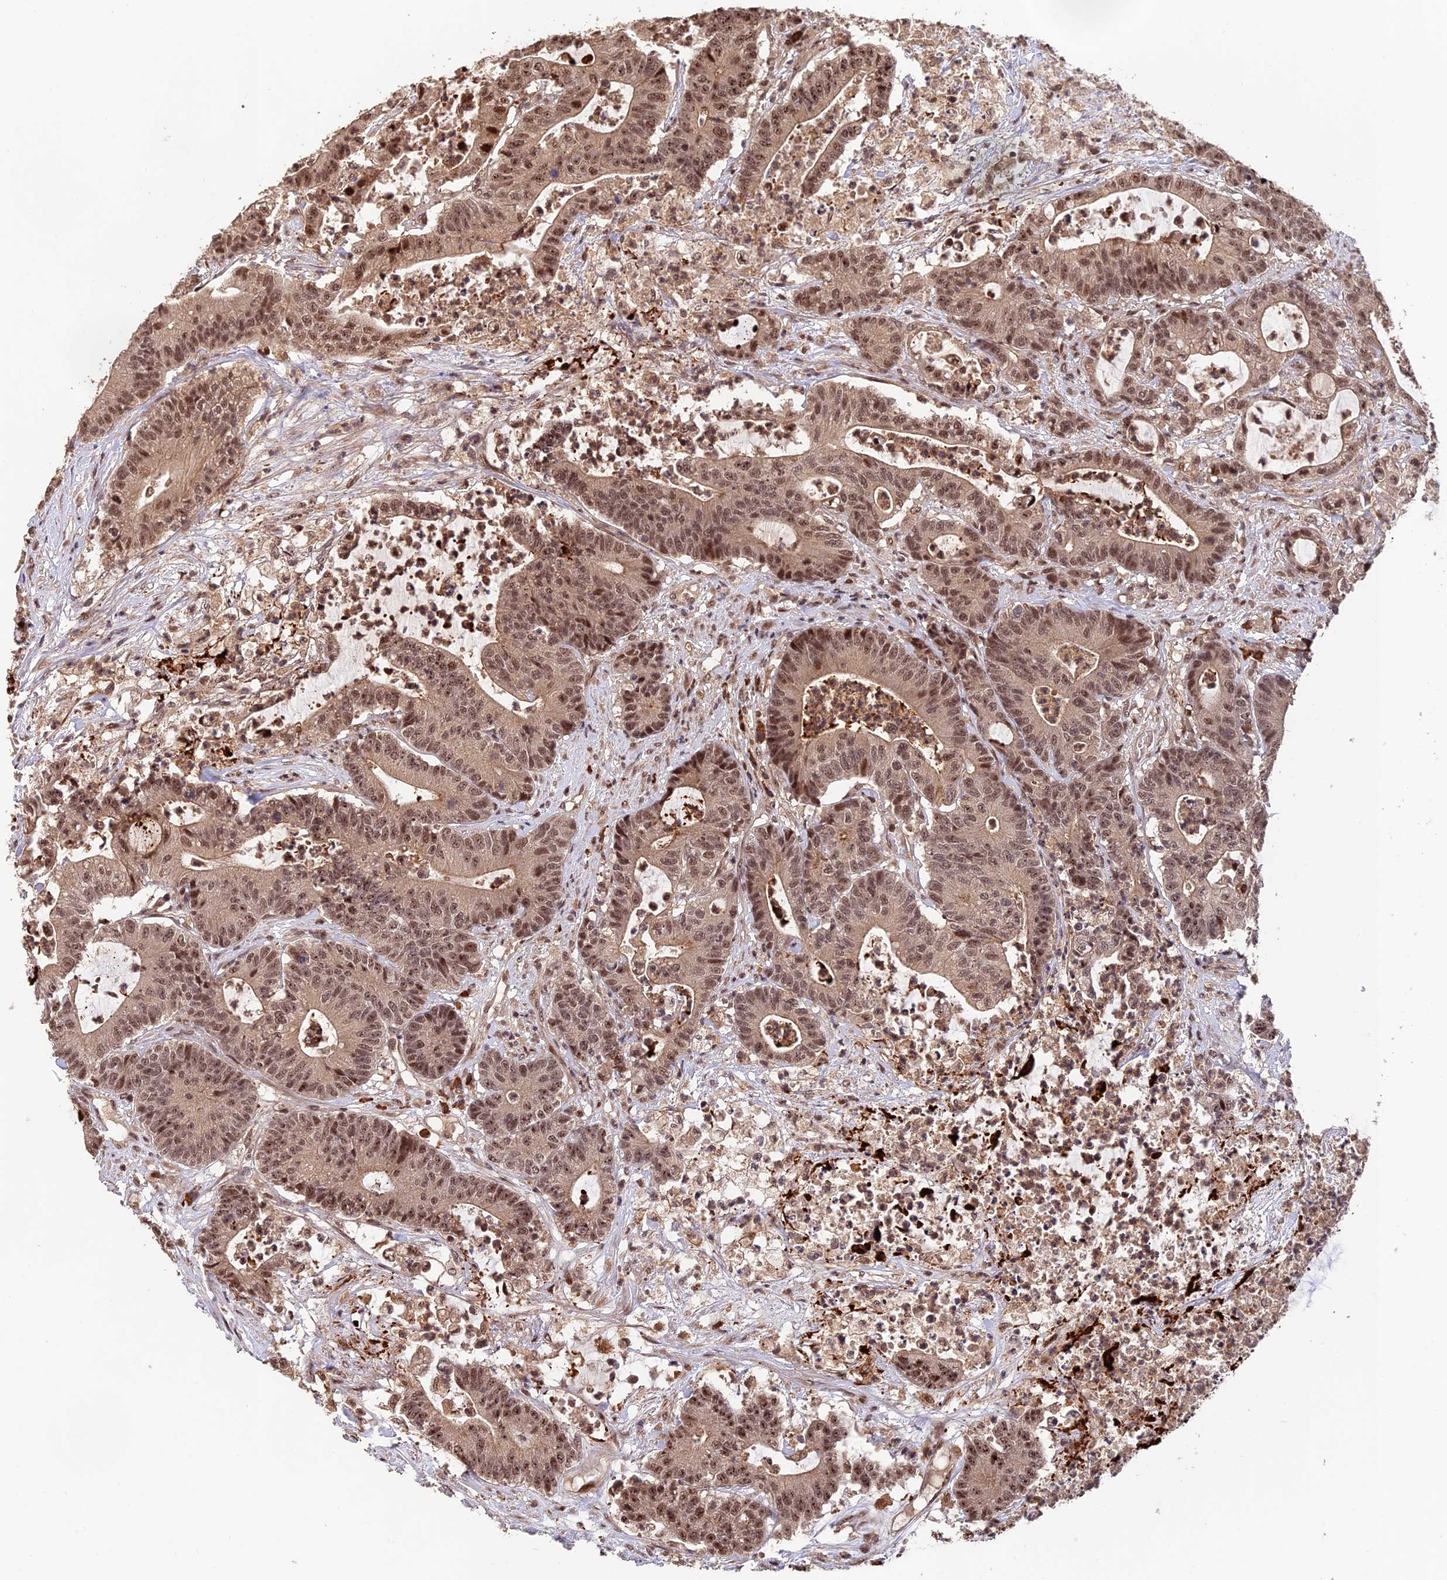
{"staining": {"intensity": "moderate", "quantity": ">75%", "location": "cytoplasmic/membranous,nuclear"}, "tissue": "colorectal cancer", "cell_type": "Tumor cells", "image_type": "cancer", "snomed": [{"axis": "morphology", "description": "Adenocarcinoma, NOS"}, {"axis": "topography", "description": "Colon"}], "caption": "Protein expression analysis of human colorectal adenocarcinoma reveals moderate cytoplasmic/membranous and nuclear expression in about >75% of tumor cells.", "gene": "OSBPL1A", "patient": {"sex": "female", "age": 84}}